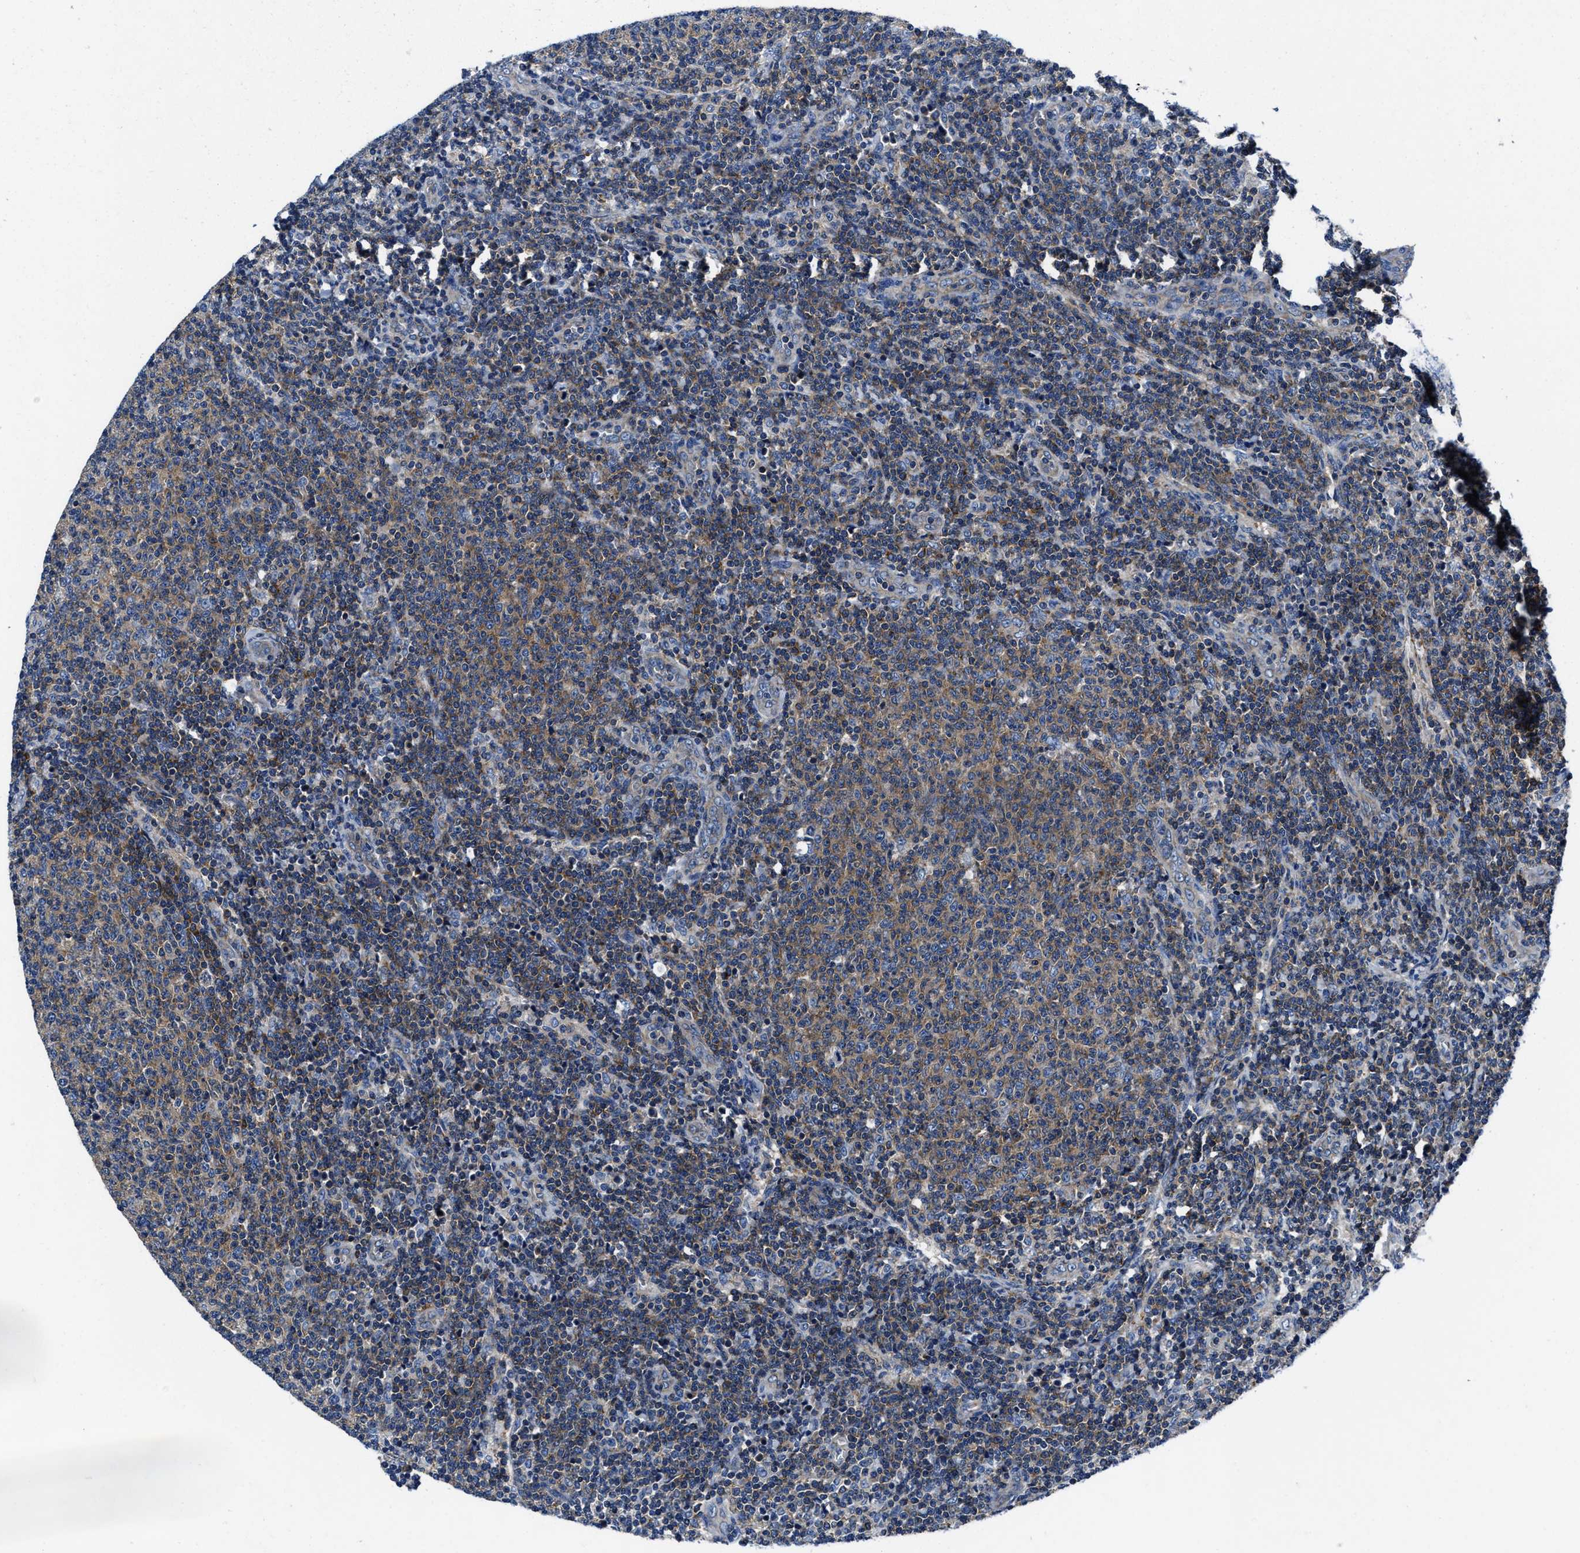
{"staining": {"intensity": "weak", "quantity": "25%-75%", "location": "cytoplasmic/membranous"}, "tissue": "lymphoma", "cell_type": "Tumor cells", "image_type": "cancer", "snomed": [{"axis": "morphology", "description": "Malignant lymphoma, non-Hodgkin's type, Low grade"}, {"axis": "topography", "description": "Lymph node"}], "caption": "Approximately 25%-75% of tumor cells in human lymphoma demonstrate weak cytoplasmic/membranous protein positivity as visualized by brown immunohistochemical staining.", "gene": "PHLPP1", "patient": {"sex": "male", "age": 66}}